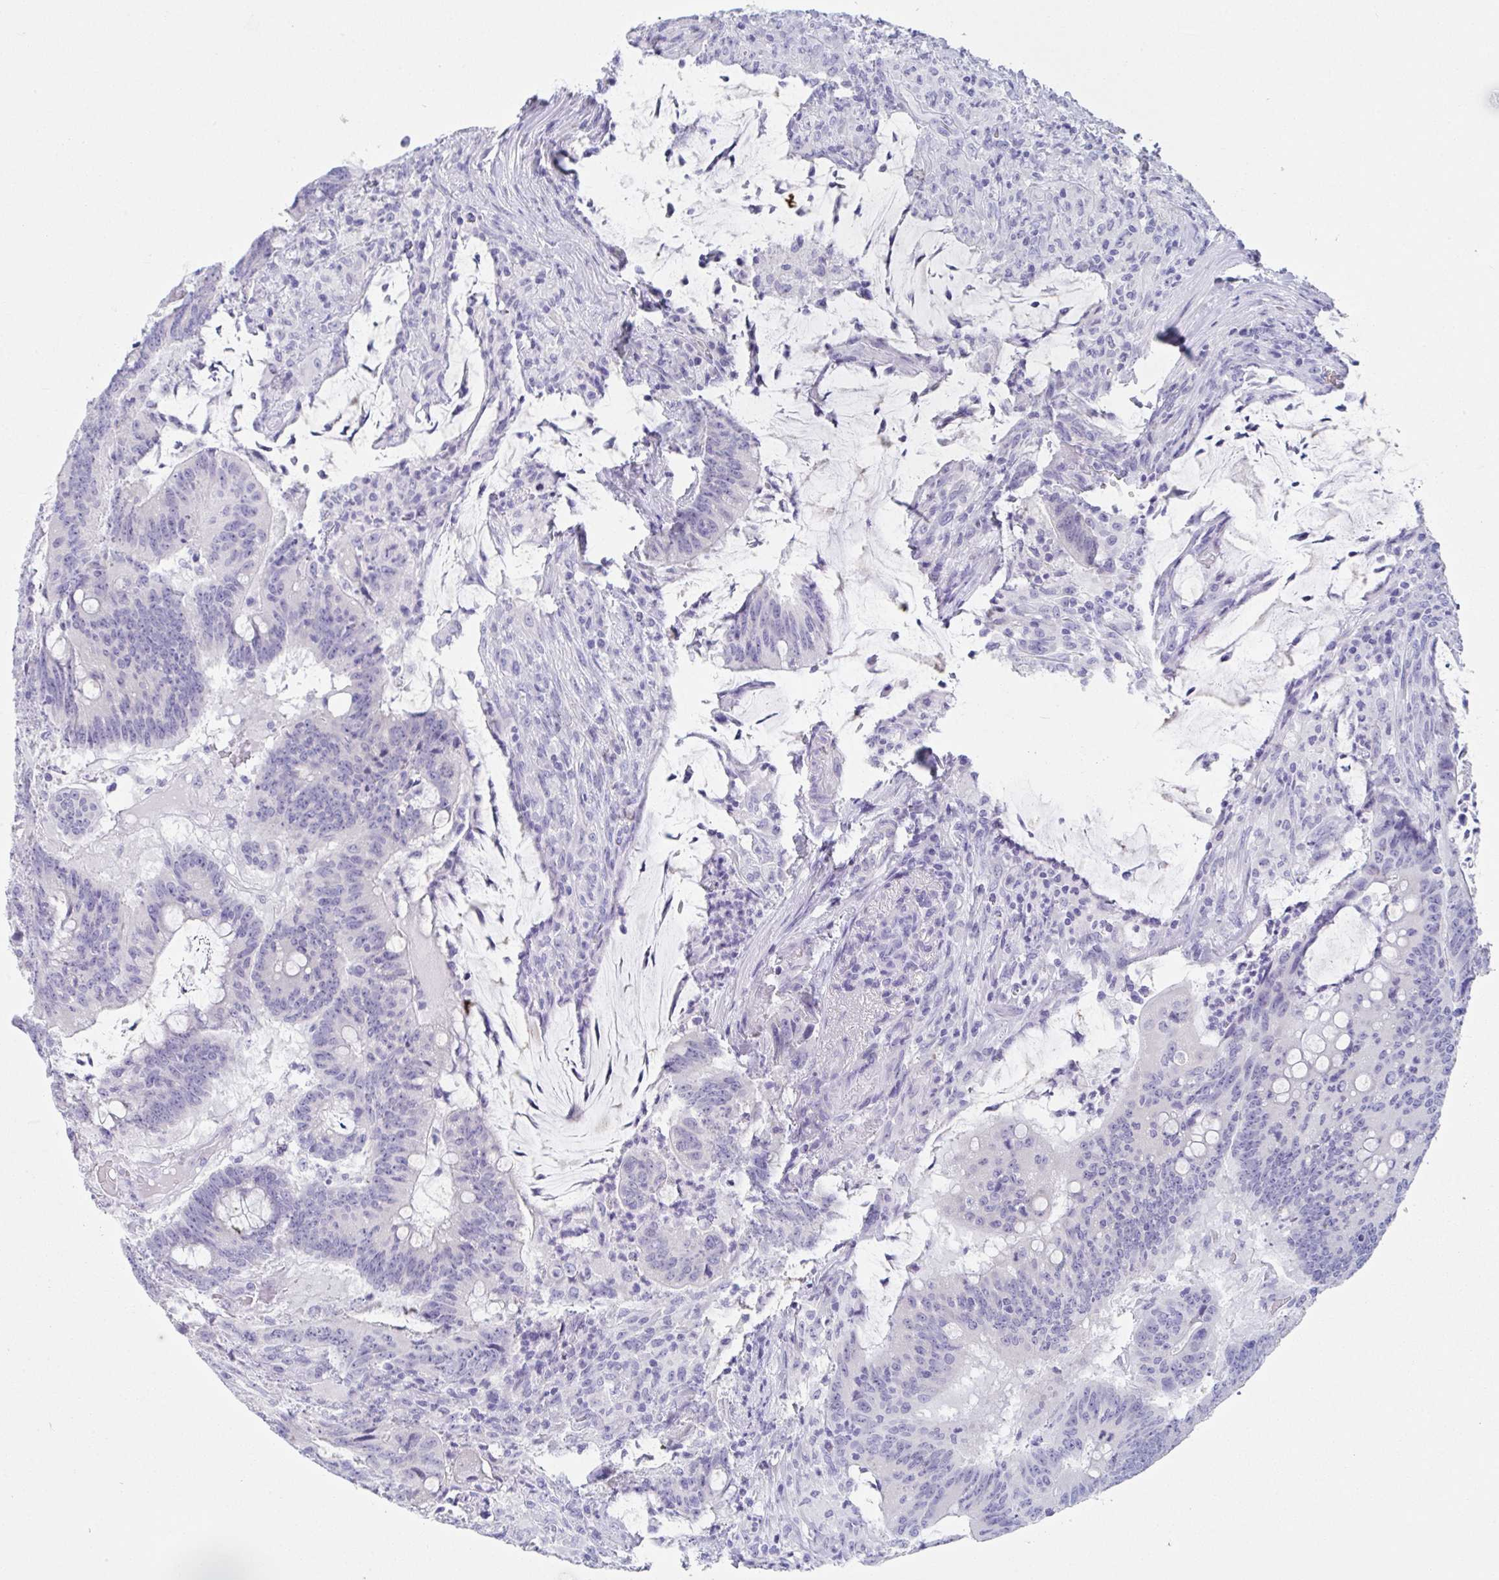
{"staining": {"intensity": "negative", "quantity": "none", "location": "none"}, "tissue": "colorectal cancer", "cell_type": "Tumor cells", "image_type": "cancer", "snomed": [{"axis": "morphology", "description": "Adenocarcinoma, NOS"}, {"axis": "topography", "description": "Colon"}], "caption": "Colorectal cancer was stained to show a protein in brown. There is no significant positivity in tumor cells.", "gene": "ZPBP", "patient": {"sex": "female", "age": 87}}